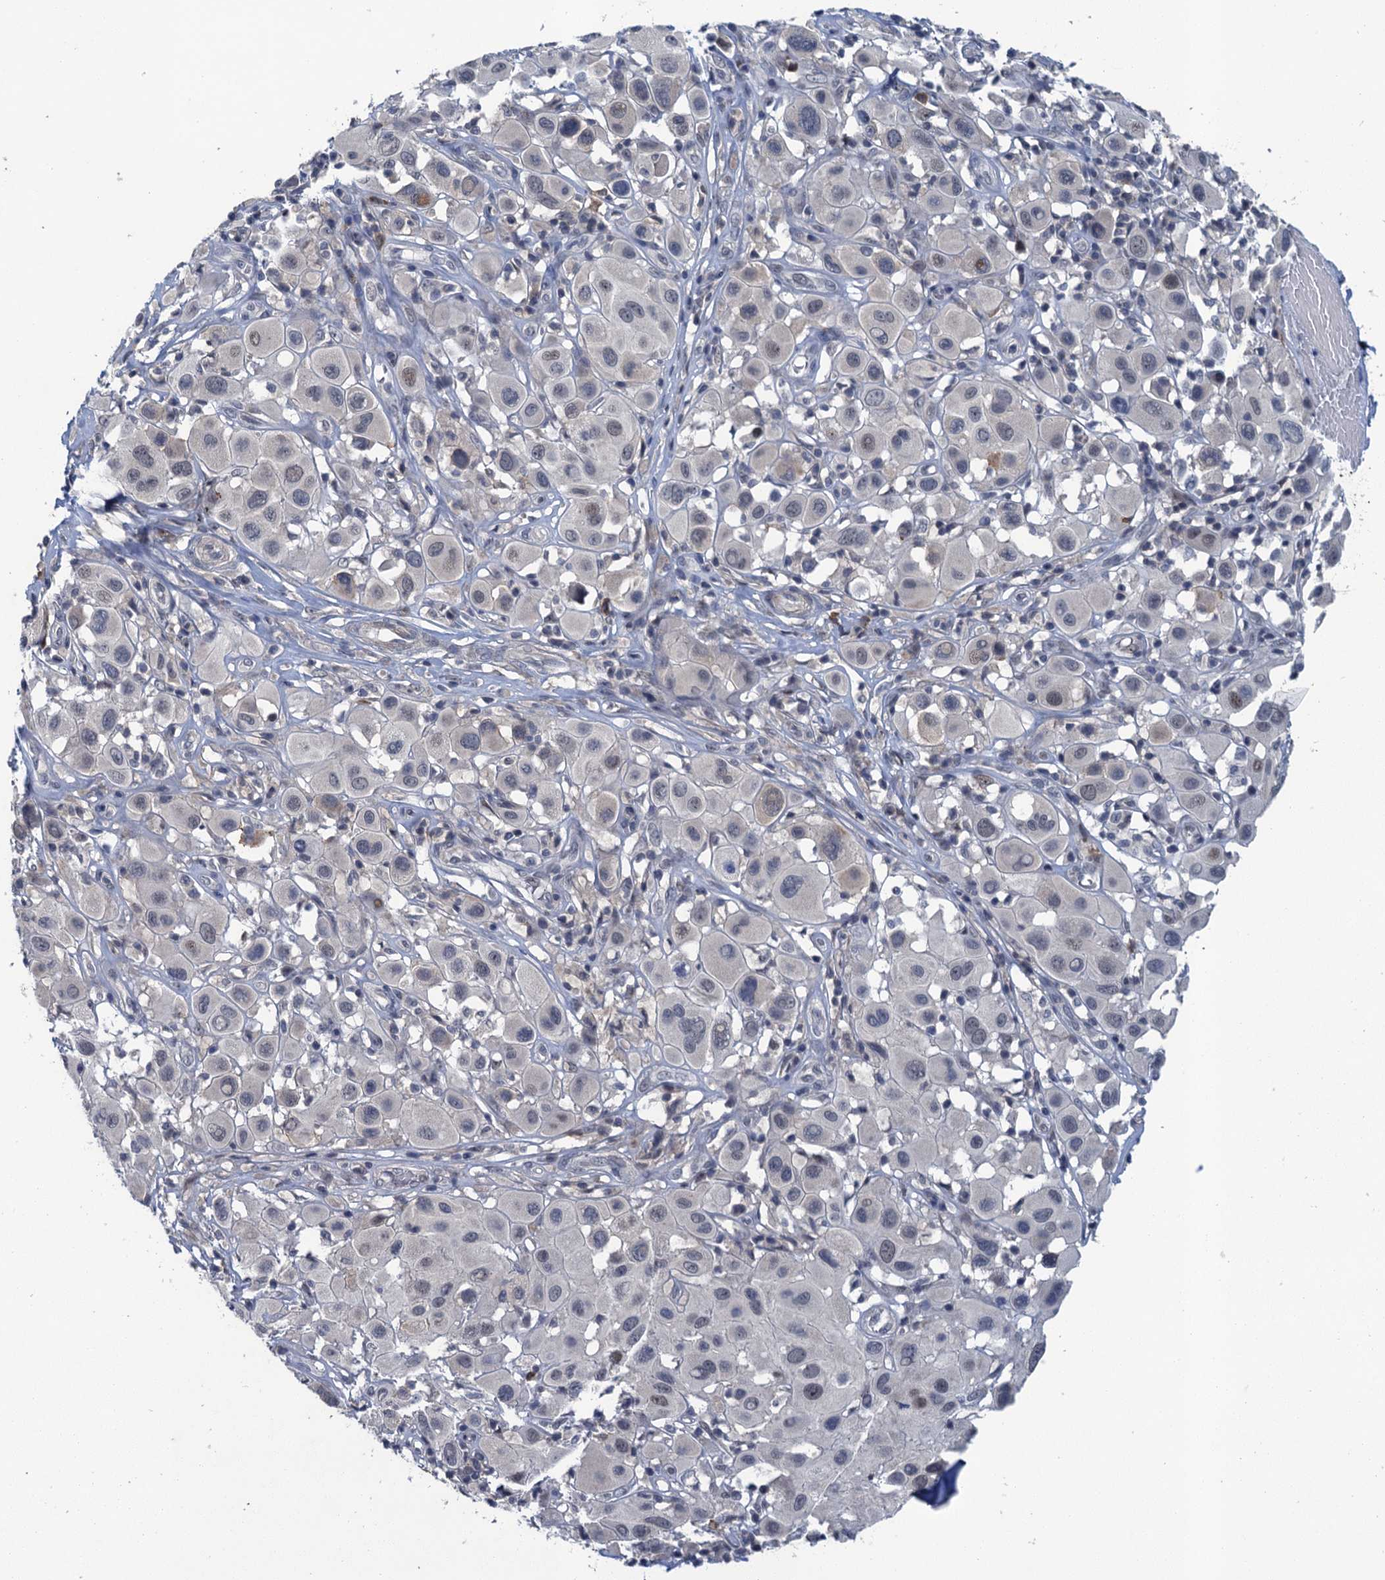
{"staining": {"intensity": "negative", "quantity": "none", "location": "none"}, "tissue": "melanoma", "cell_type": "Tumor cells", "image_type": "cancer", "snomed": [{"axis": "morphology", "description": "Malignant melanoma, Metastatic site"}, {"axis": "topography", "description": "Skin"}], "caption": "Immunohistochemistry of malignant melanoma (metastatic site) demonstrates no staining in tumor cells. (Stains: DAB IHC with hematoxylin counter stain, Microscopy: brightfield microscopy at high magnification).", "gene": "MRFAP1", "patient": {"sex": "male", "age": 41}}